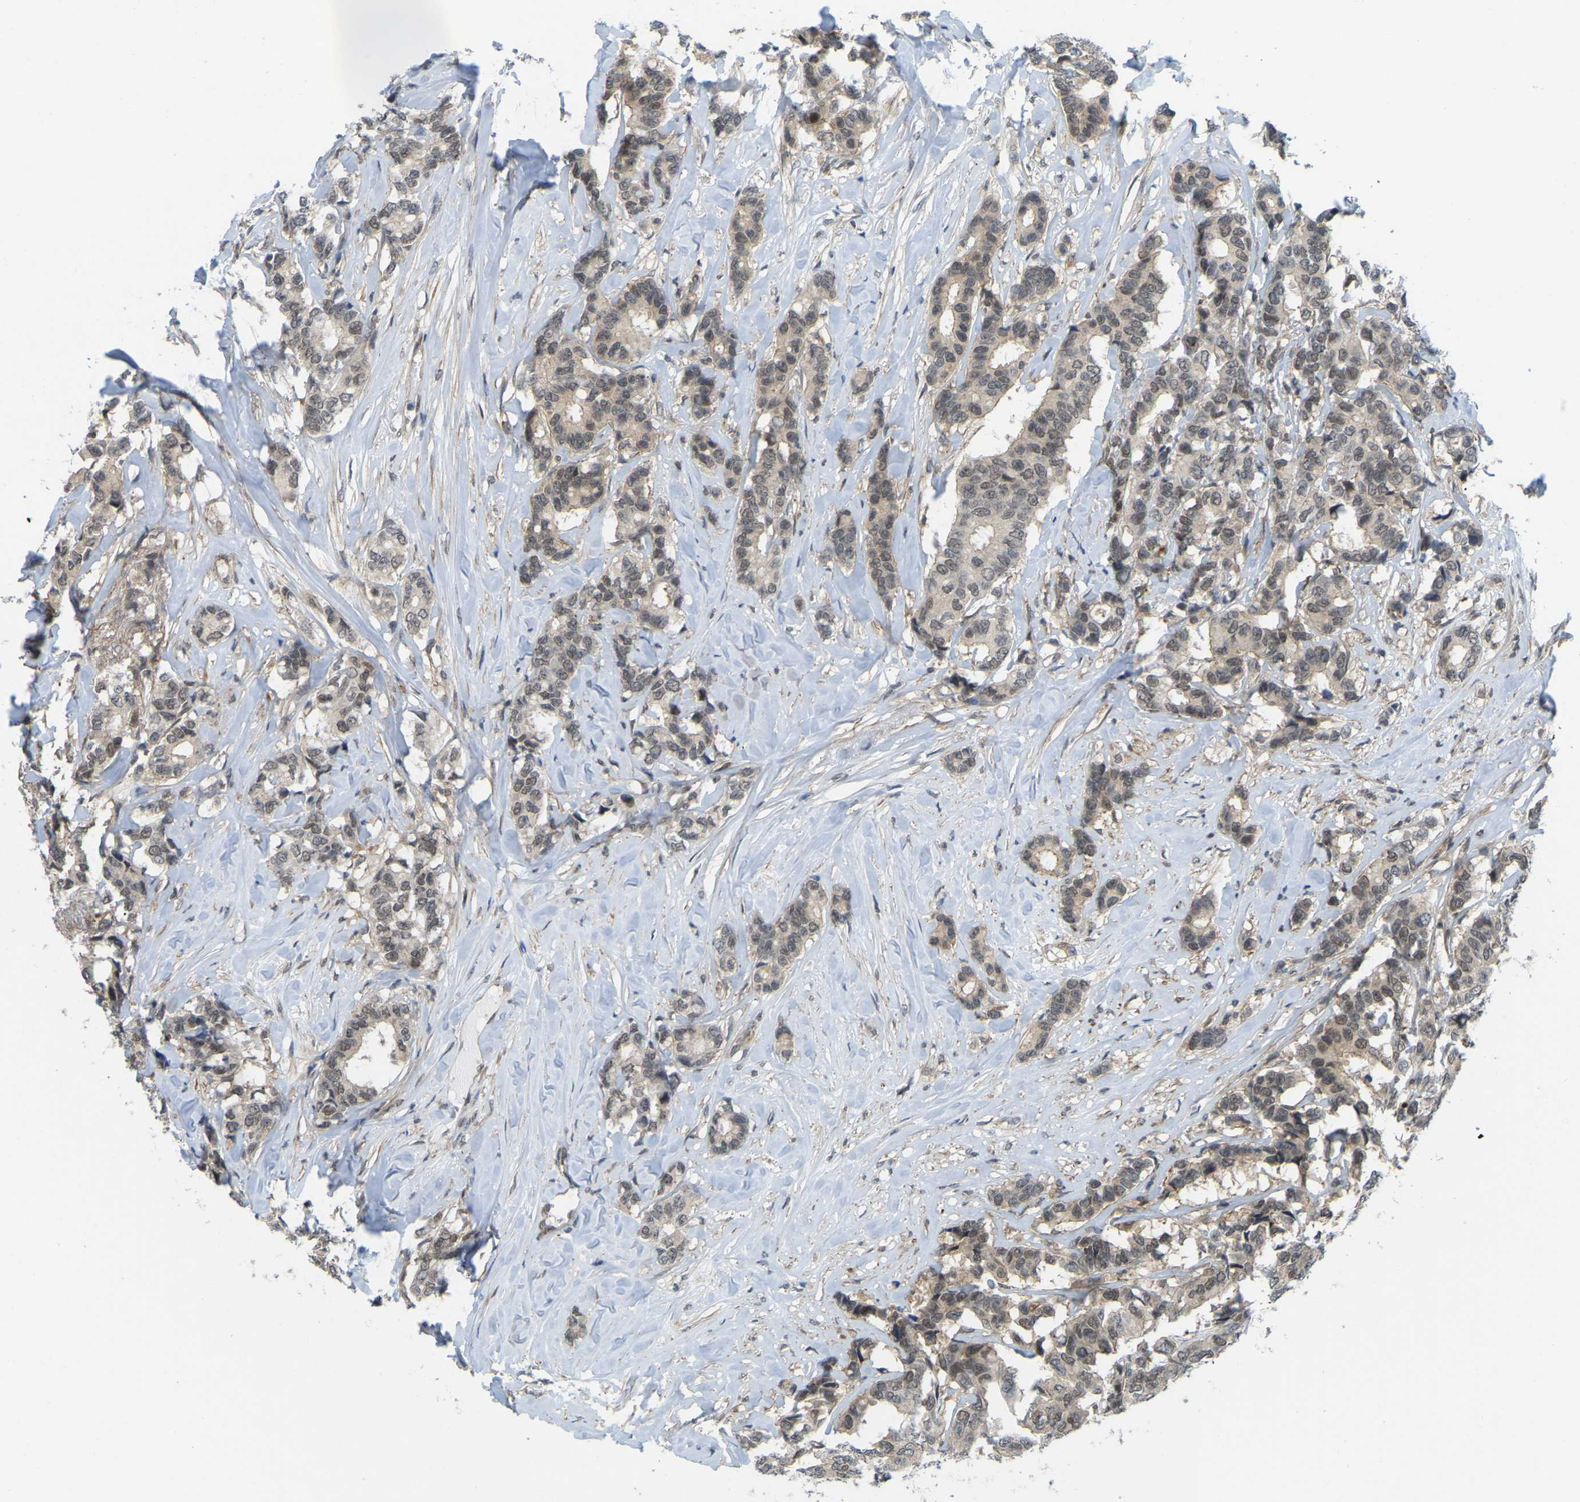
{"staining": {"intensity": "weak", "quantity": ">75%", "location": "nuclear"}, "tissue": "breast cancer", "cell_type": "Tumor cells", "image_type": "cancer", "snomed": [{"axis": "morphology", "description": "Duct carcinoma"}, {"axis": "topography", "description": "Breast"}], "caption": "A histopathology image of human breast cancer (intraductal carcinoma) stained for a protein displays weak nuclear brown staining in tumor cells. (Stains: DAB in brown, nuclei in blue, Microscopy: brightfield microscopy at high magnification).", "gene": "SERPINB5", "patient": {"sex": "female", "age": 87}}